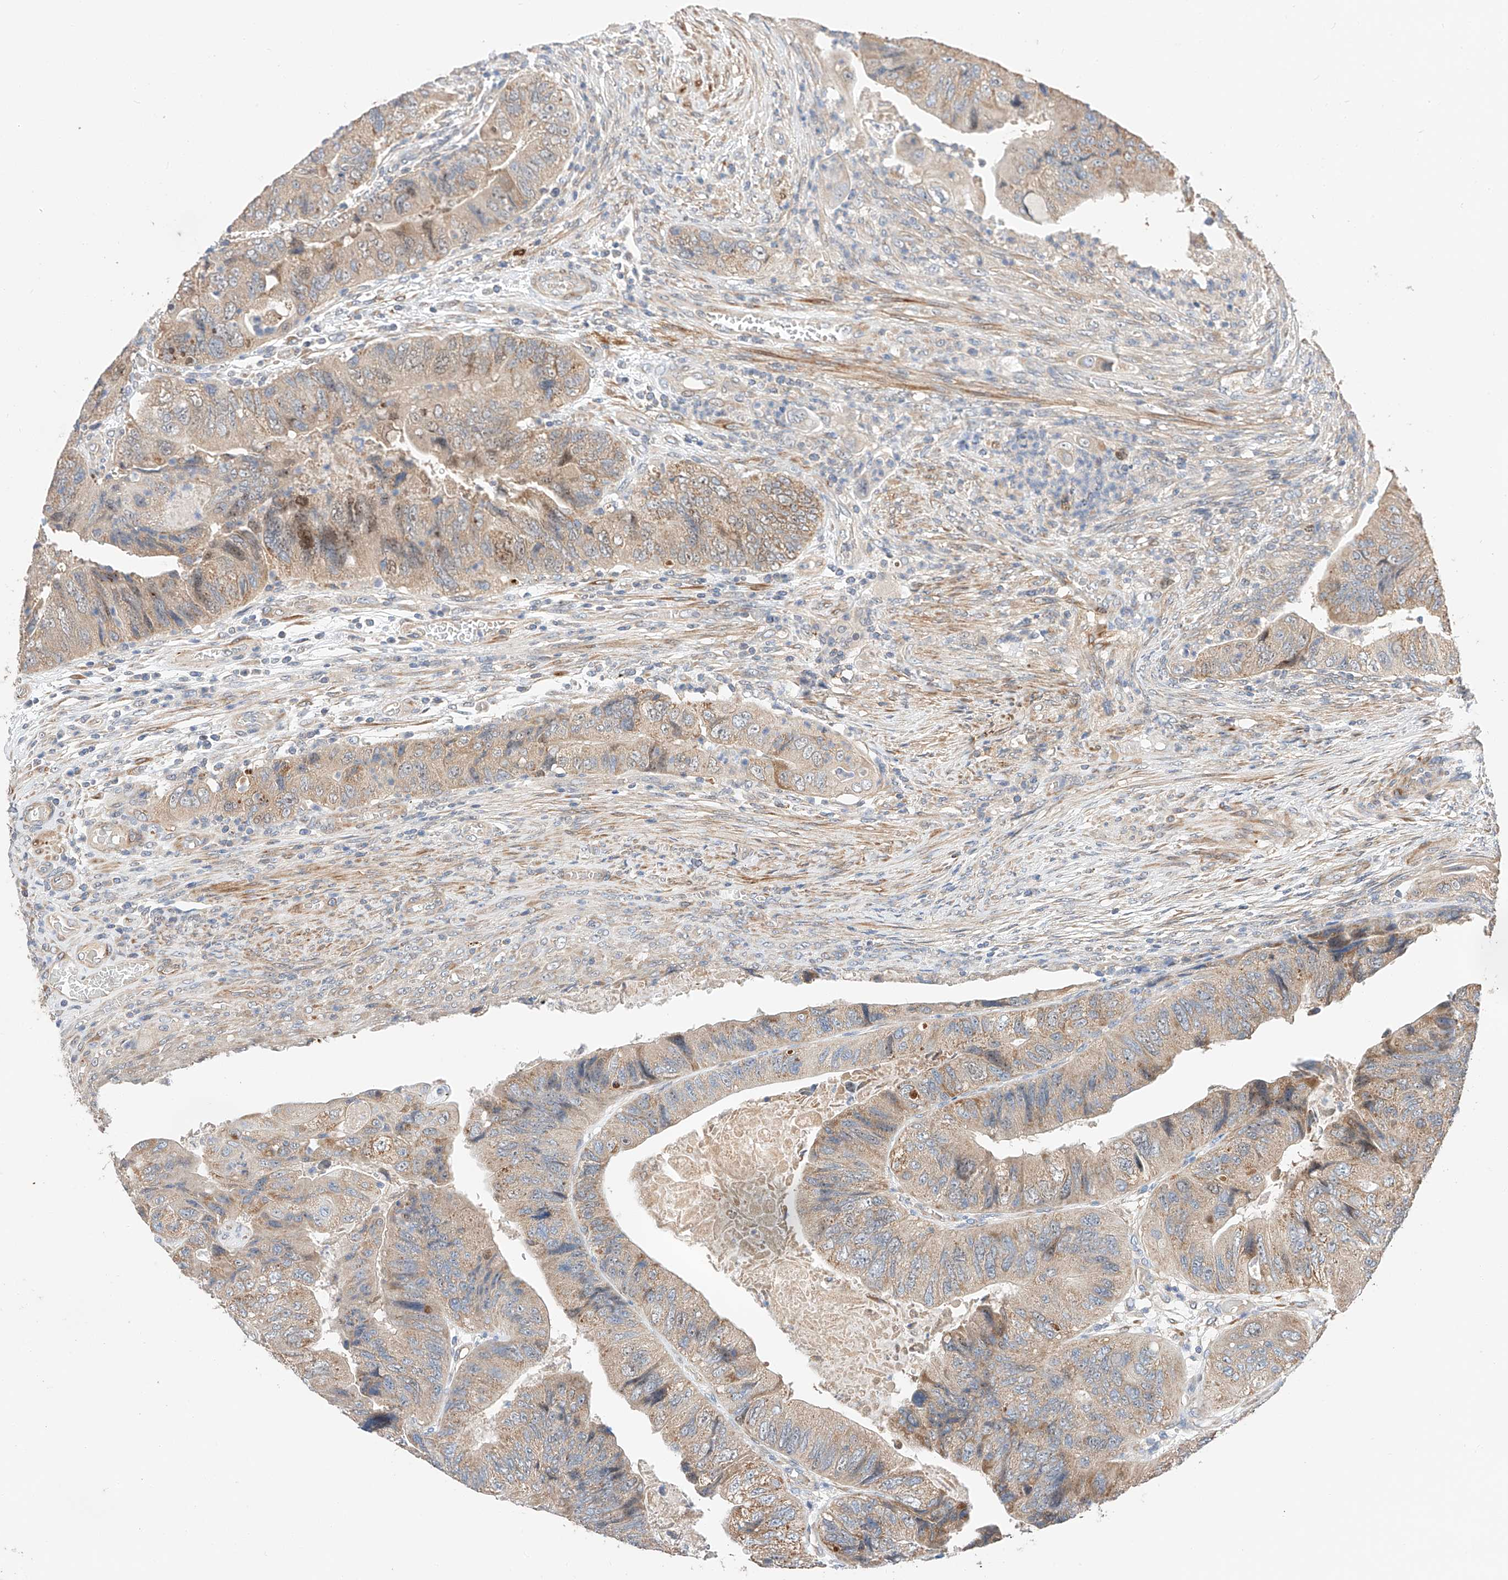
{"staining": {"intensity": "weak", "quantity": ">75%", "location": "cytoplasmic/membranous,nuclear"}, "tissue": "colorectal cancer", "cell_type": "Tumor cells", "image_type": "cancer", "snomed": [{"axis": "morphology", "description": "Adenocarcinoma, NOS"}, {"axis": "topography", "description": "Rectum"}], "caption": "Immunohistochemical staining of colorectal adenocarcinoma shows low levels of weak cytoplasmic/membranous and nuclear positivity in about >75% of tumor cells.", "gene": "RAB23", "patient": {"sex": "male", "age": 63}}